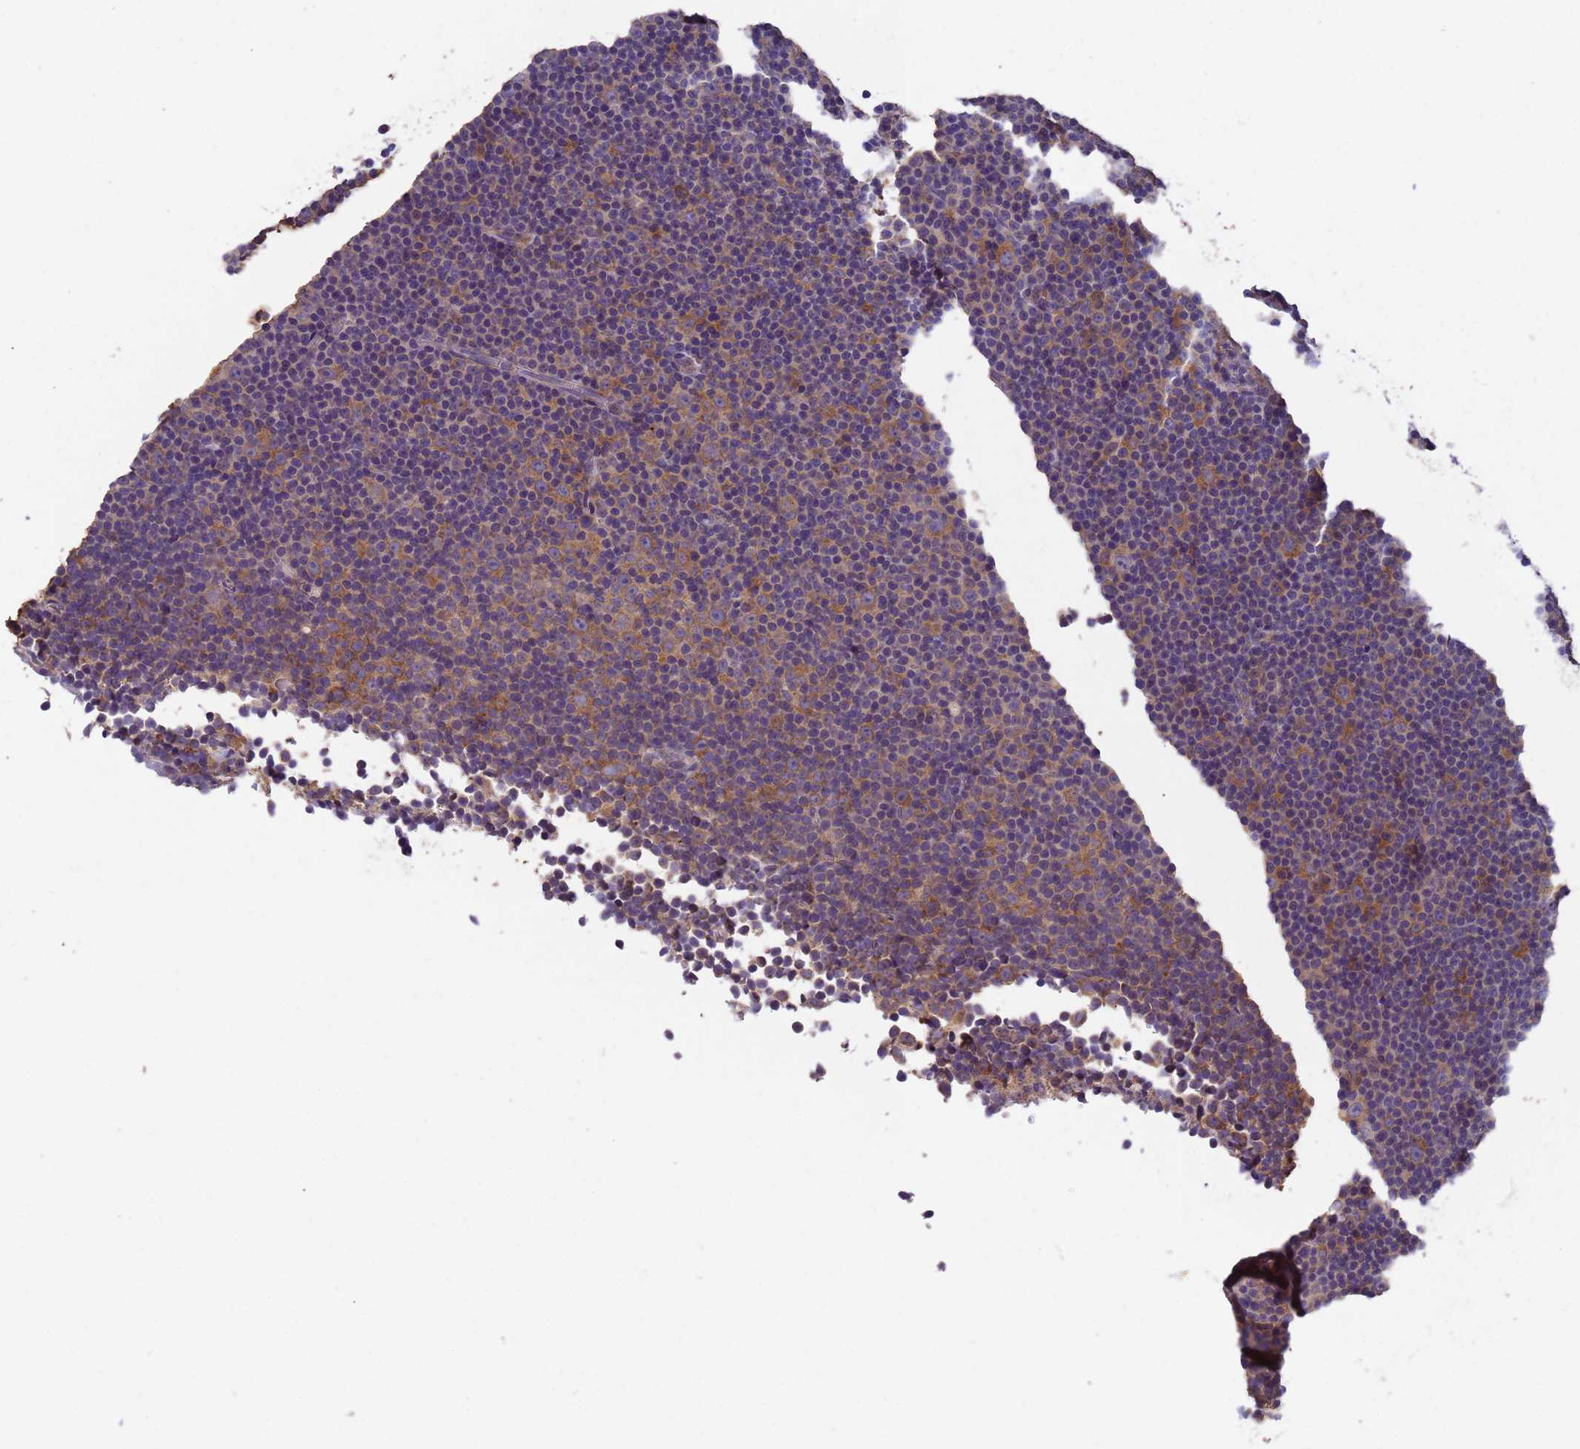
{"staining": {"intensity": "moderate", "quantity": ">75%", "location": "cytoplasmic/membranous"}, "tissue": "lymphoma", "cell_type": "Tumor cells", "image_type": "cancer", "snomed": [{"axis": "morphology", "description": "Malignant lymphoma, non-Hodgkin's type, Low grade"}, {"axis": "topography", "description": "Lymph node"}], "caption": "IHC staining of lymphoma, which shows medium levels of moderate cytoplasmic/membranous staining in approximately >75% of tumor cells indicating moderate cytoplasmic/membranous protein staining. The staining was performed using DAB (3,3'-diaminobenzidine) (brown) for protein detection and nuclei were counterstained in hematoxylin (blue).", "gene": "DCAF12L2", "patient": {"sex": "female", "age": 67}}